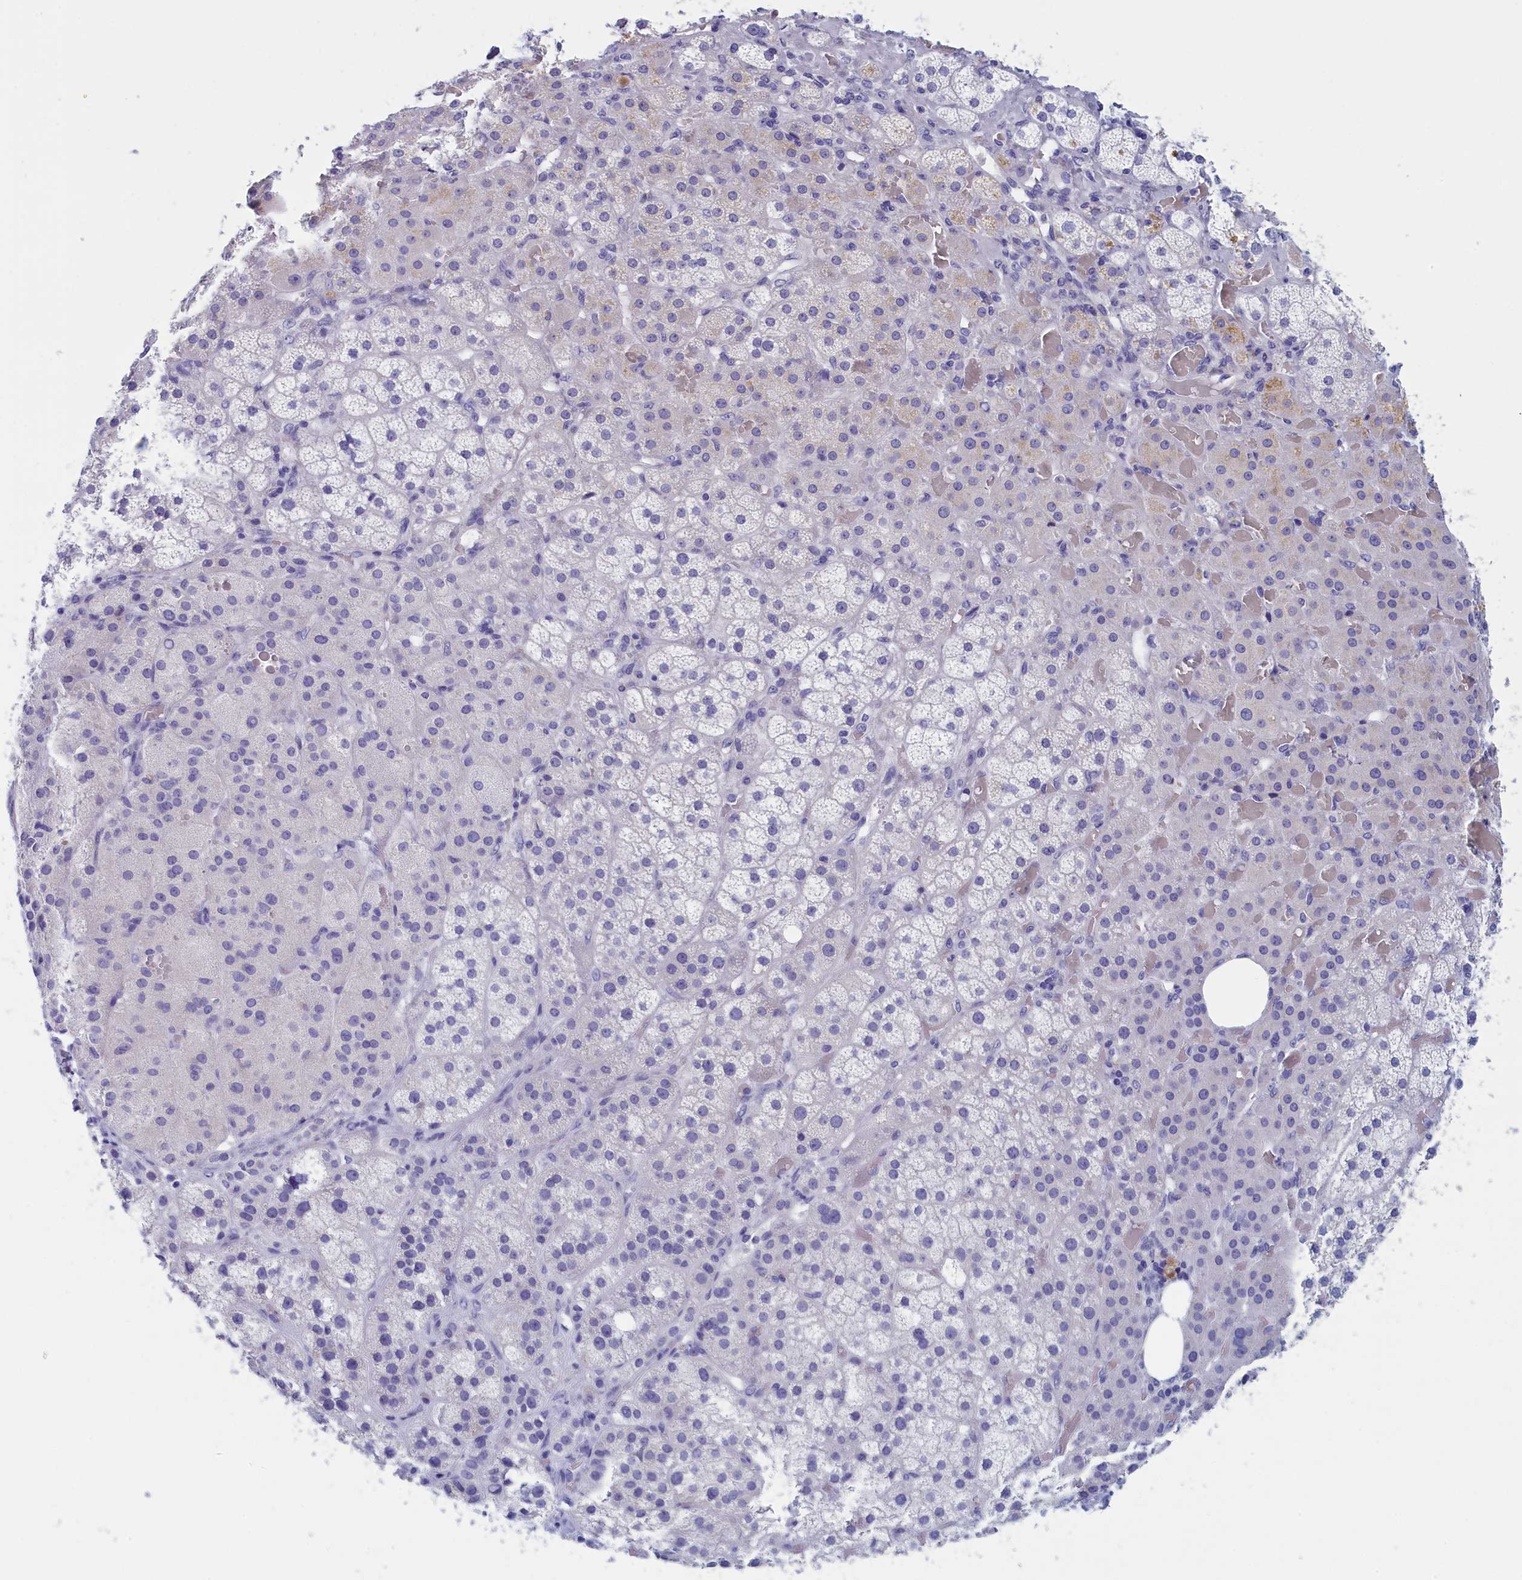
{"staining": {"intensity": "negative", "quantity": "none", "location": "none"}, "tissue": "adrenal gland", "cell_type": "Glandular cells", "image_type": "normal", "snomed": [{"axis": "morphology", "description": "Normal tissue, NOS"}, {"axis": "topography", "description": "Adrenal gland"}], "caption": "High power microscopy image of an immunohistochemistry micrograph of benign adrenal gland, revealing no significant staining in glandular cells.", "gene": "ANKRD2", "patient": {"sex": "male", "age": 57}}